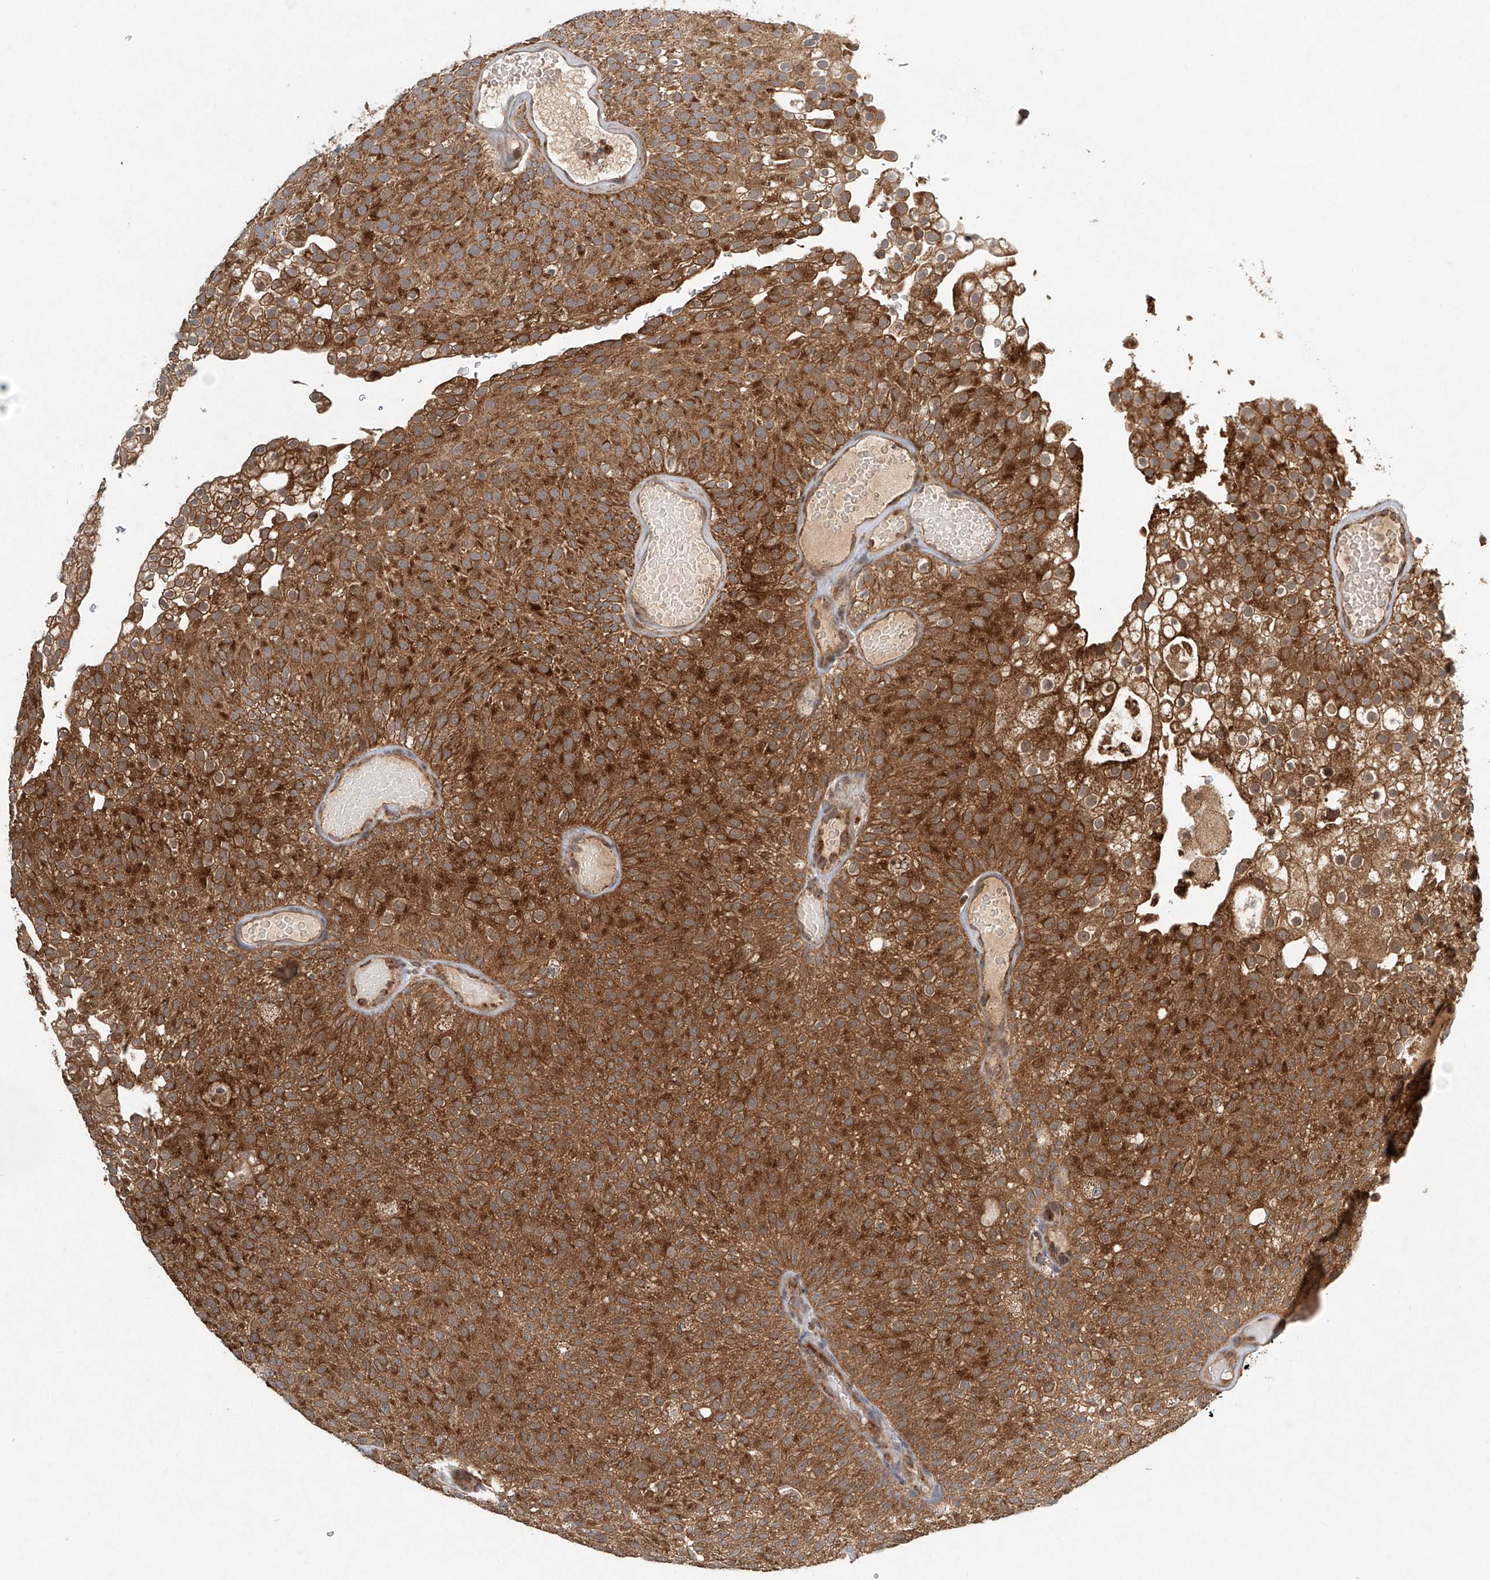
{"staining": {"intensity": "strong", "quantity": ">75%", "location": "cytoplasmic/membranous"}, "tissue": "urothelial cancer", "cell_type": "Tumor cells", "image_type": "cancer", "snomed": [{"axis": "morphology", "description": "Urothelial carcinoma, Low grade"}, {"axis": "topography", "description": "Urinary bladder"}], "caption": "High-magnification brightfield microscopy of urothelial cancer stained with DAB (brown) and counterstained with hematoxylin (blue). tumor cells exhibit strong cytoplasmic/membranous positivity is present in about>75% of cells. Nuclei are stained in blue.", "gene": "DCAF11", "patient": {"sex": "male", "age": 78}}